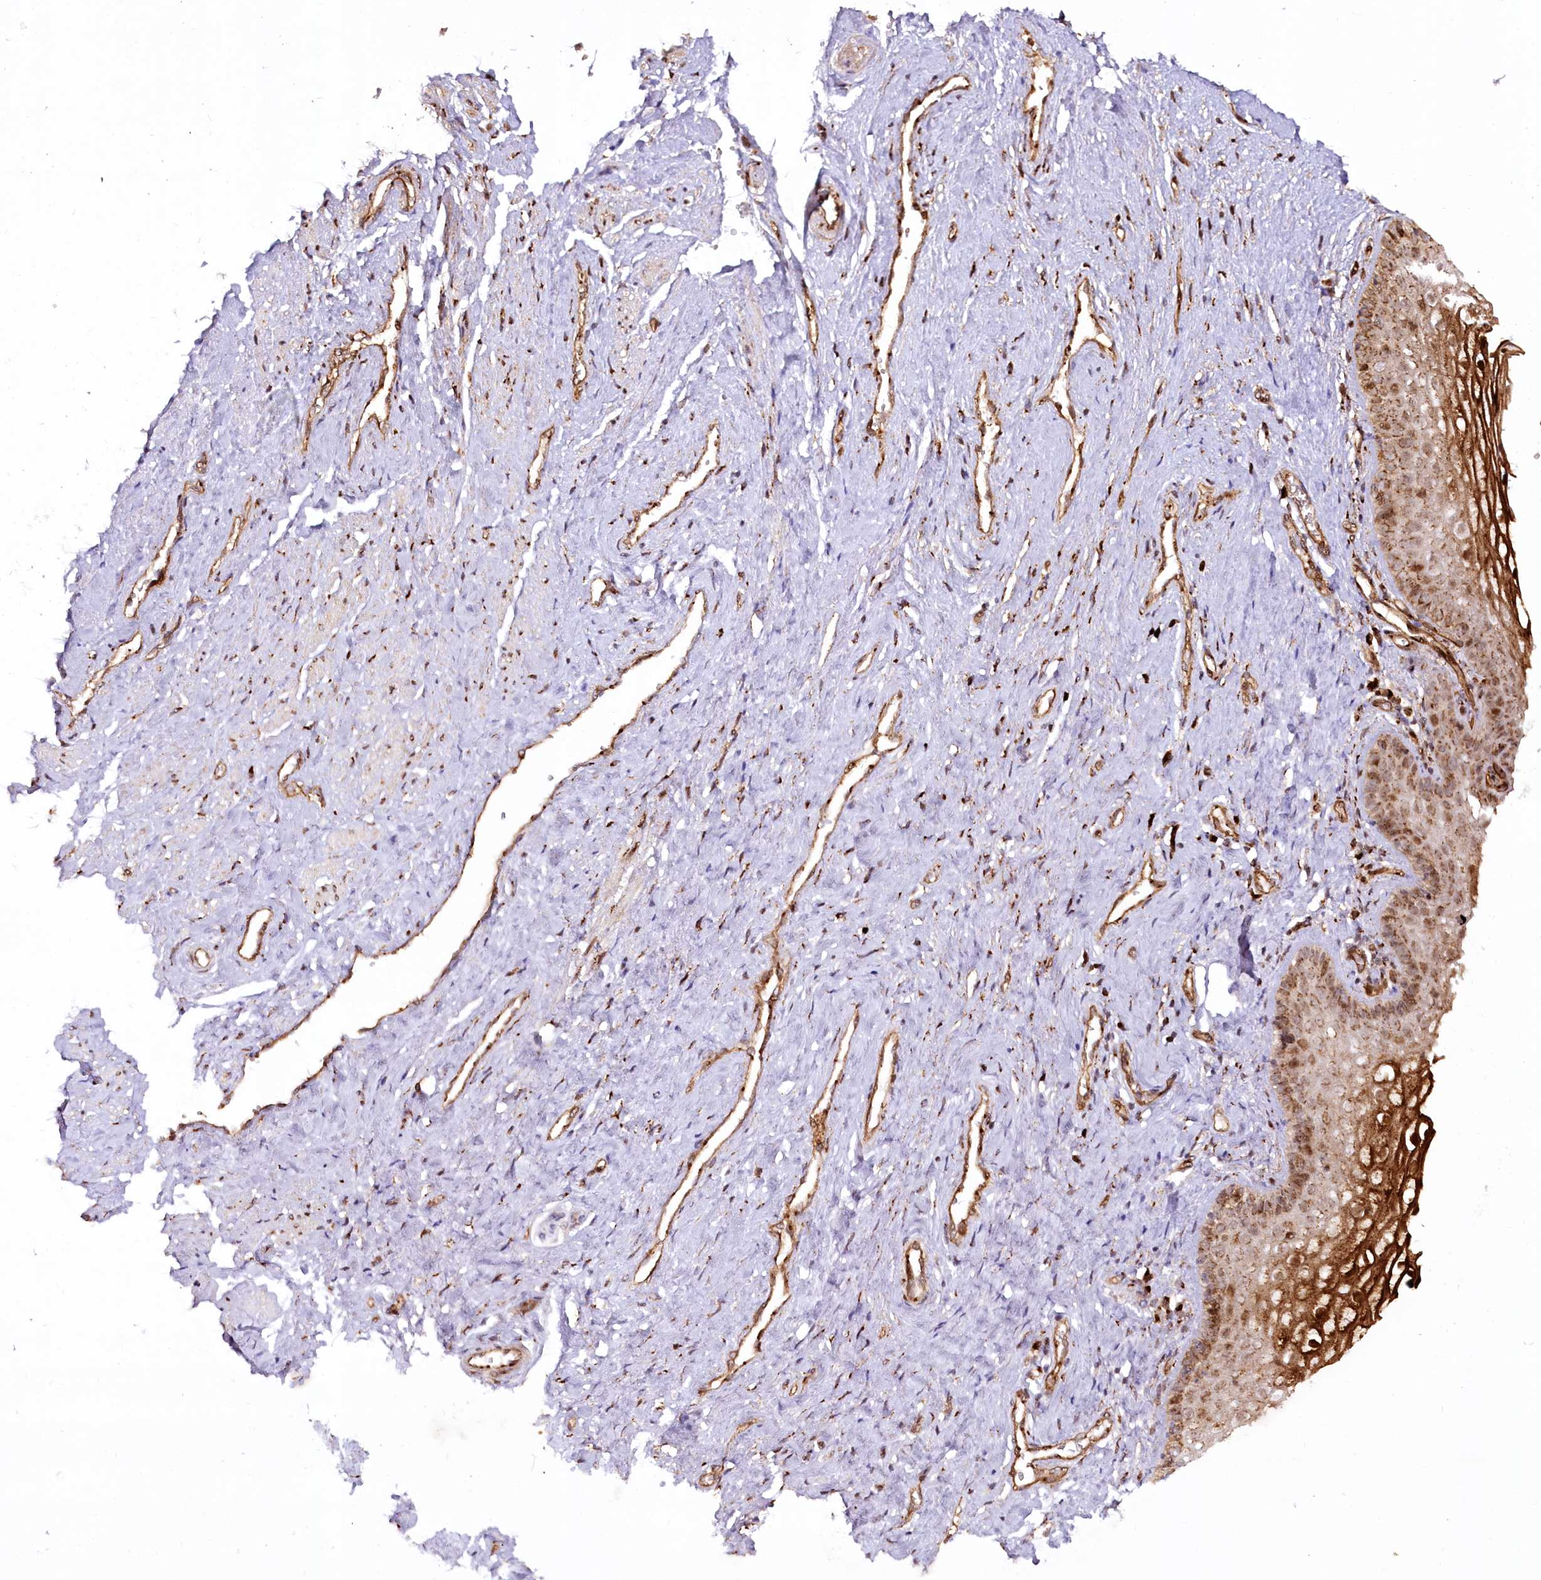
{"staining": {"intensity": "strong", "quantity": ">75%", "location": "cytoplasmic/membranous,nuclear"}, "tissue": "vagina", "cell_type": "Squamous epithelial cells", "image_type": "normal", "snomed": [{"axis": "morphology", "description": "Normal tissue, NOS"}, {"axis": "topography", "description": "Vagina"}], "caption": "There is high levels of strong cytoplasmic/membranous,nuclear staining in squamous epithelial cells of normal vagina, as demonstrated by immunohistochemical staining (brown color).", "gene": "COPG1", "patient": {"sex": "female", "age": 46}}